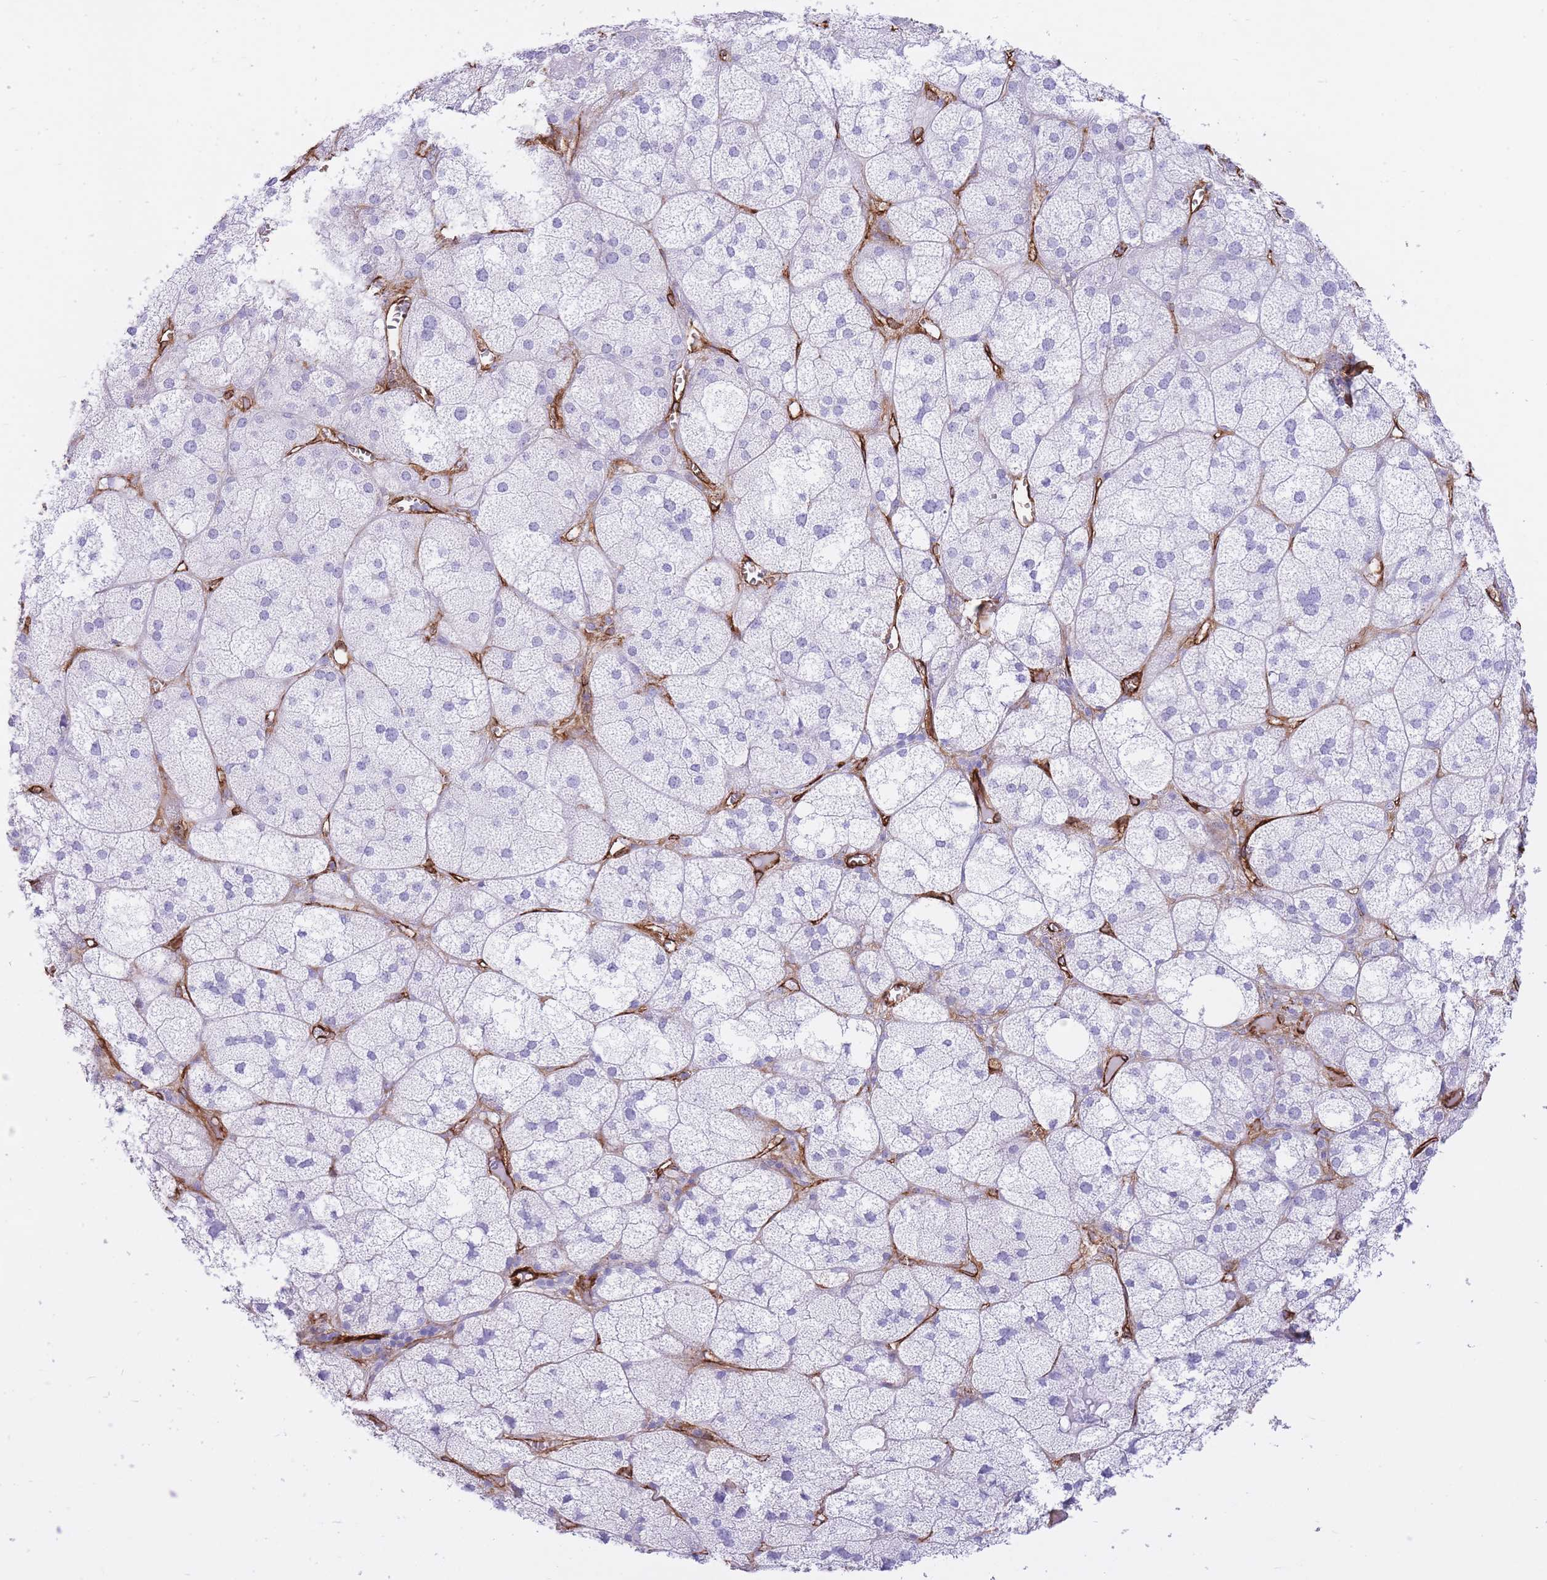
{"staining": {"intensity": "negative", "quantity": "none", "location": "none"}, "tissue": "adrenal gland", "cell_type": "Glandular cells", "image_type": "normal", "snomed": [{"axis": "morphology", "description": "Normal tissue, NOS"}, {"axis": "topography", "description": "Adrenal gland"}], "caption": "Immunohistochemical staining of benign human adrenal gland reveals no significant expression in glandular cells.", "gene": "CAVIN1", "patient": {"sex": "female", "age": 61}}